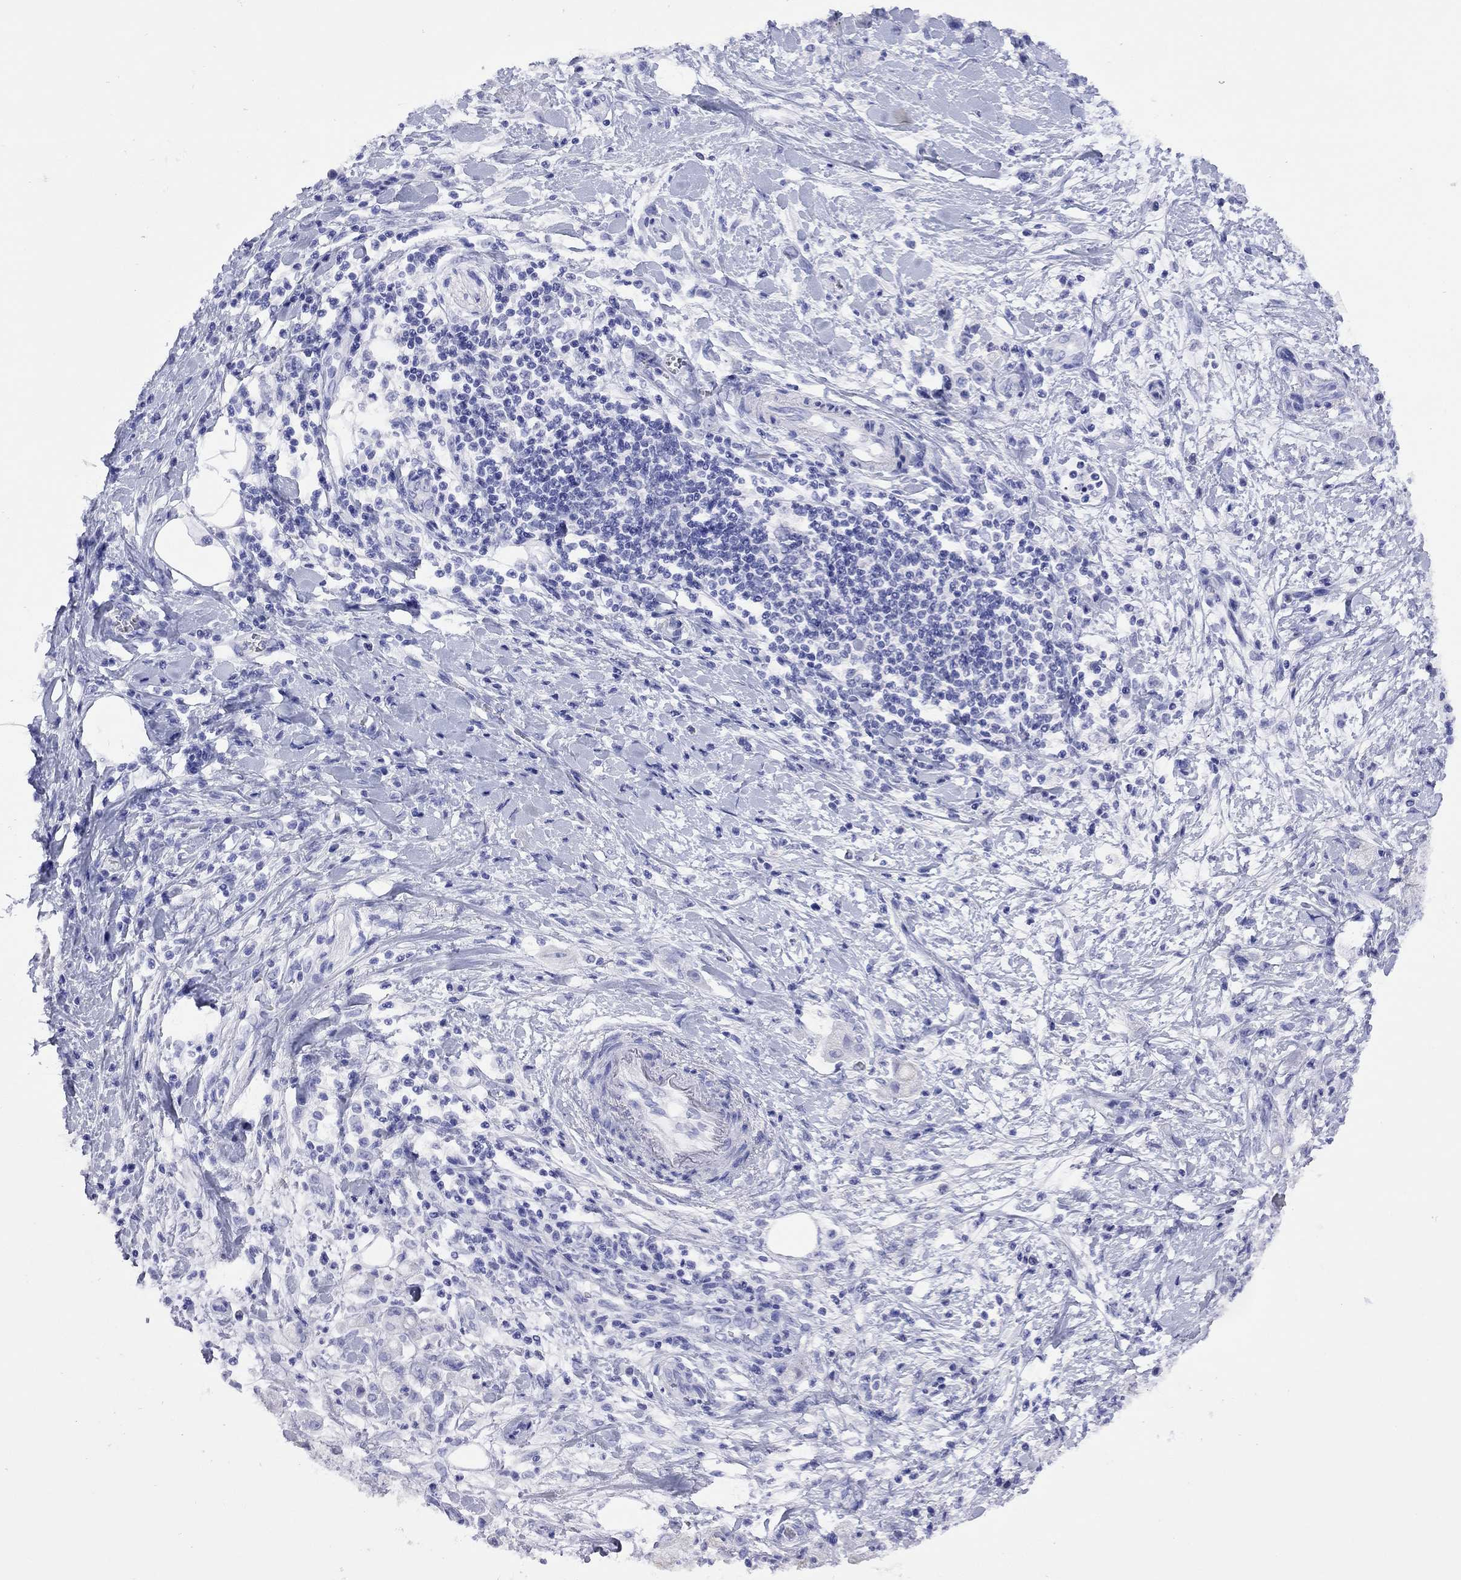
{"staining": {"intensity": "negative", "quantity": "none", "location": "none"}, "tissue": "stomach cancer", "cell_type": "Tumor cells", "image_type": "cancer", "snomed": [{"axis": "morphology", "description": "Adenocarcinoma, NOS"}, {"axis": "topography", "description": "Stomach"}], "caption": "The photomicrograph shows no significant staining in tumor cells of stomach cancer.", "gene": "FIGLA", "patient": {"sex": "male", "age": 58}}